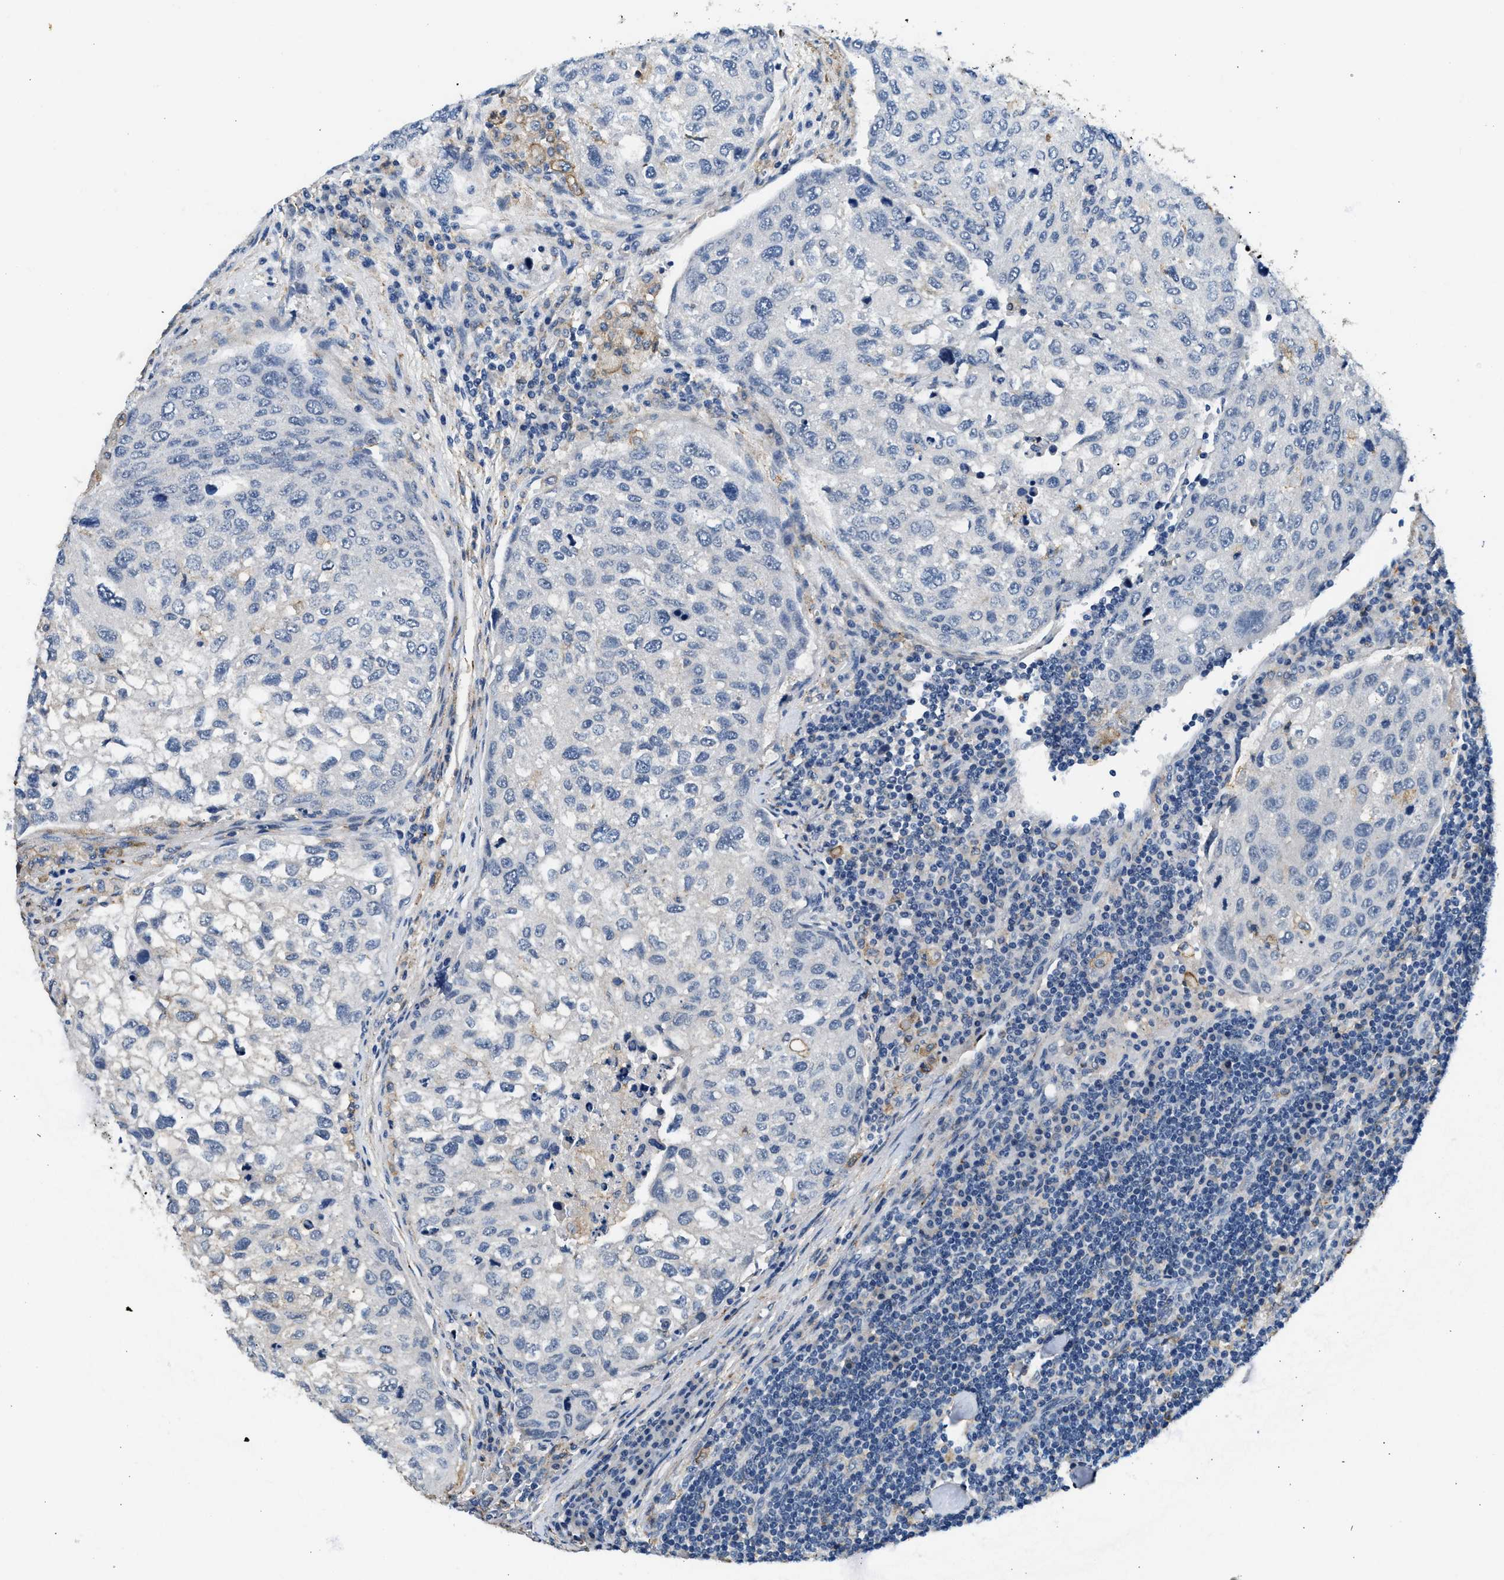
{"staining": {"intensity": "negative", "quantity": "none", "location": "none"}, "tissue": "urothelial cancer", "cell_type": "Tumor cells", "image_type": "cancer", "snomed": [{"axis": "morphology", "description": "Urothelial carcinoma, High grade"}, {"axis": "topography", "description": "Lymph node"}, {"axis": "topography", "description": "Urinary bladder"}], "caption": "There is no significant positivity in tumor cells of urothelial cancer.", "gene": "LRP1", "patient": {"sex": "male", "age": 51}}